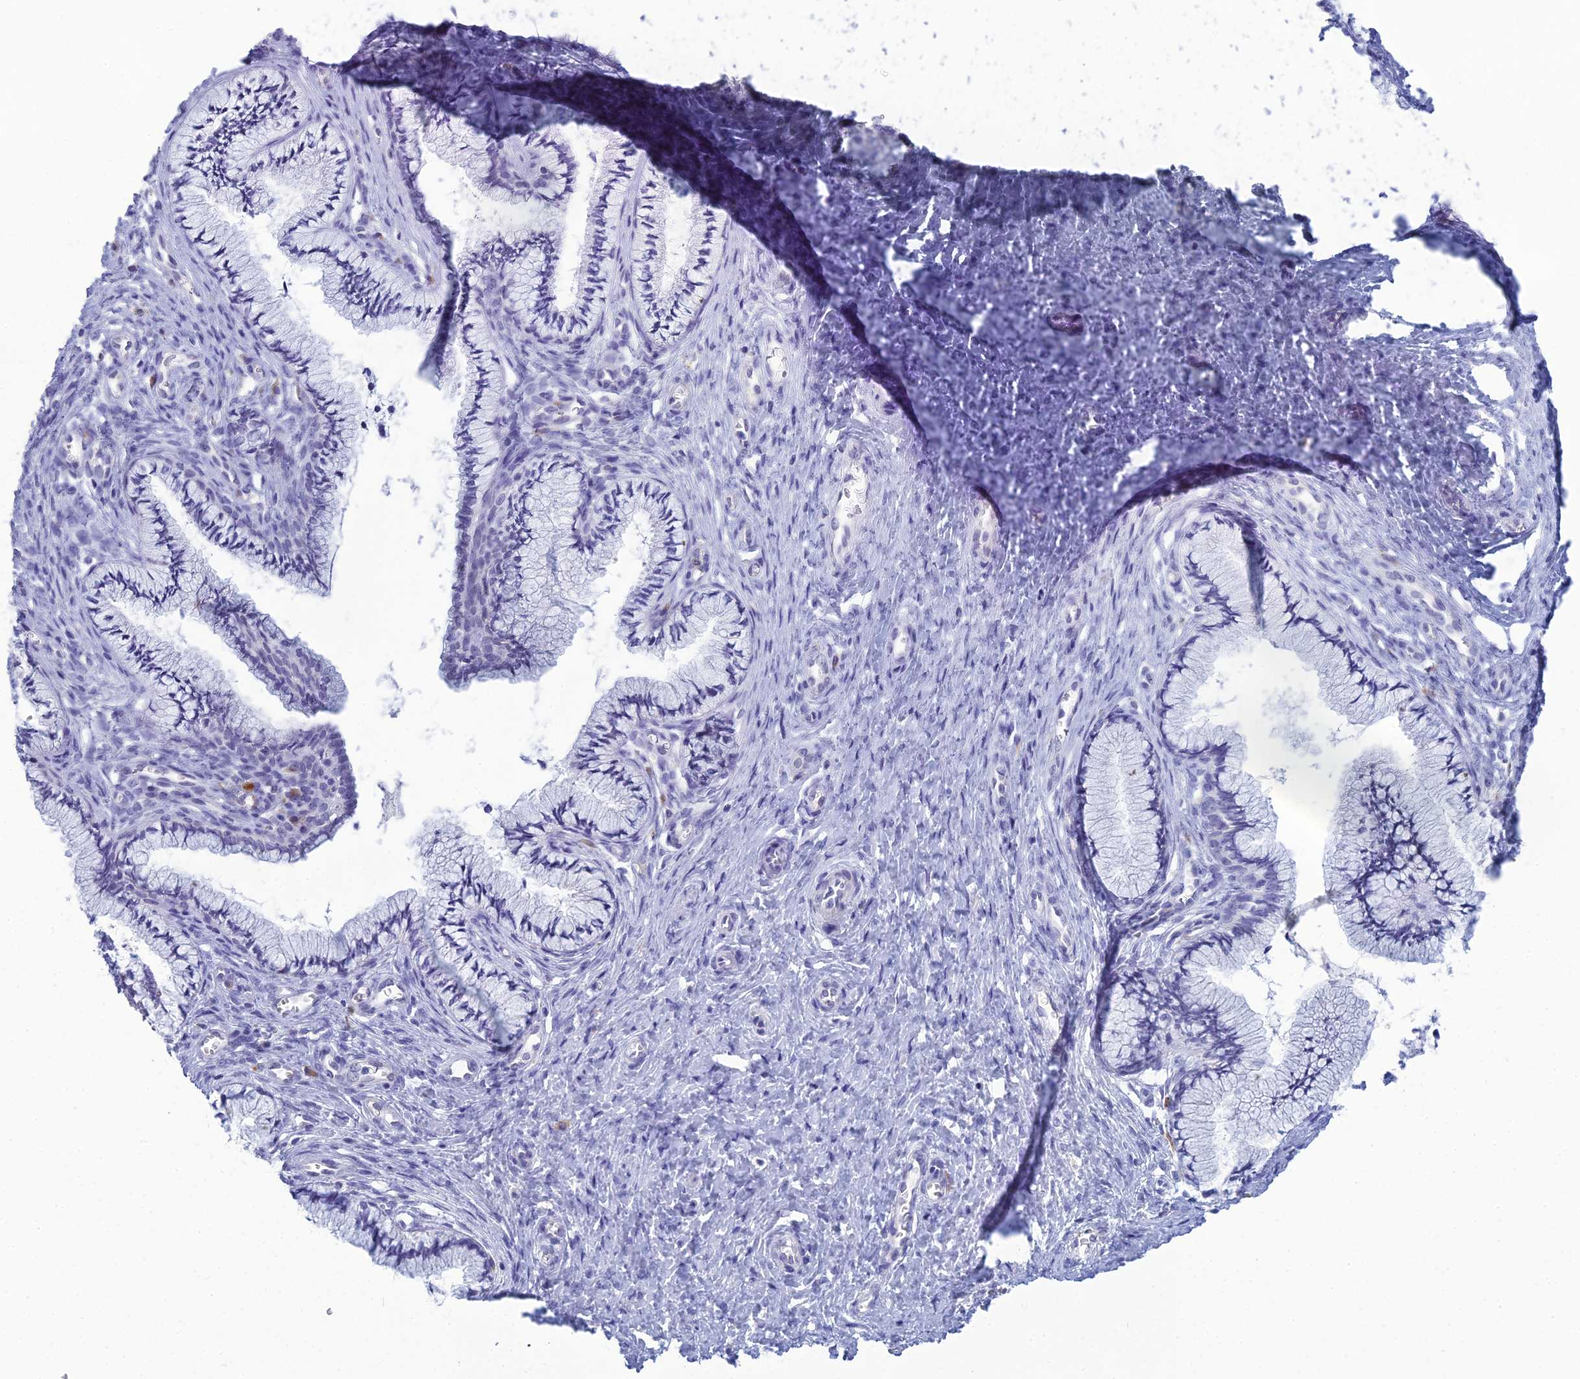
{"staining": {"intensity": "negative", "quantity": "none", "location": "none"}, "tissue": "cervix", "cell_type": "Glandular cells", "image_type": "normal", "snomed": [{"axis": "morphology", "description": "Normal tissue, NOS"}, {"axis": "topography", "description": "Cervix"}], "caption": "DAB (3,3'-diaminobenzidine) immunohistochemical staining of normal human cervix demonstrates no significant positivity in glandular cells.", "gene": "MUC13", "patient": {"sex": "female", "age": 36}}